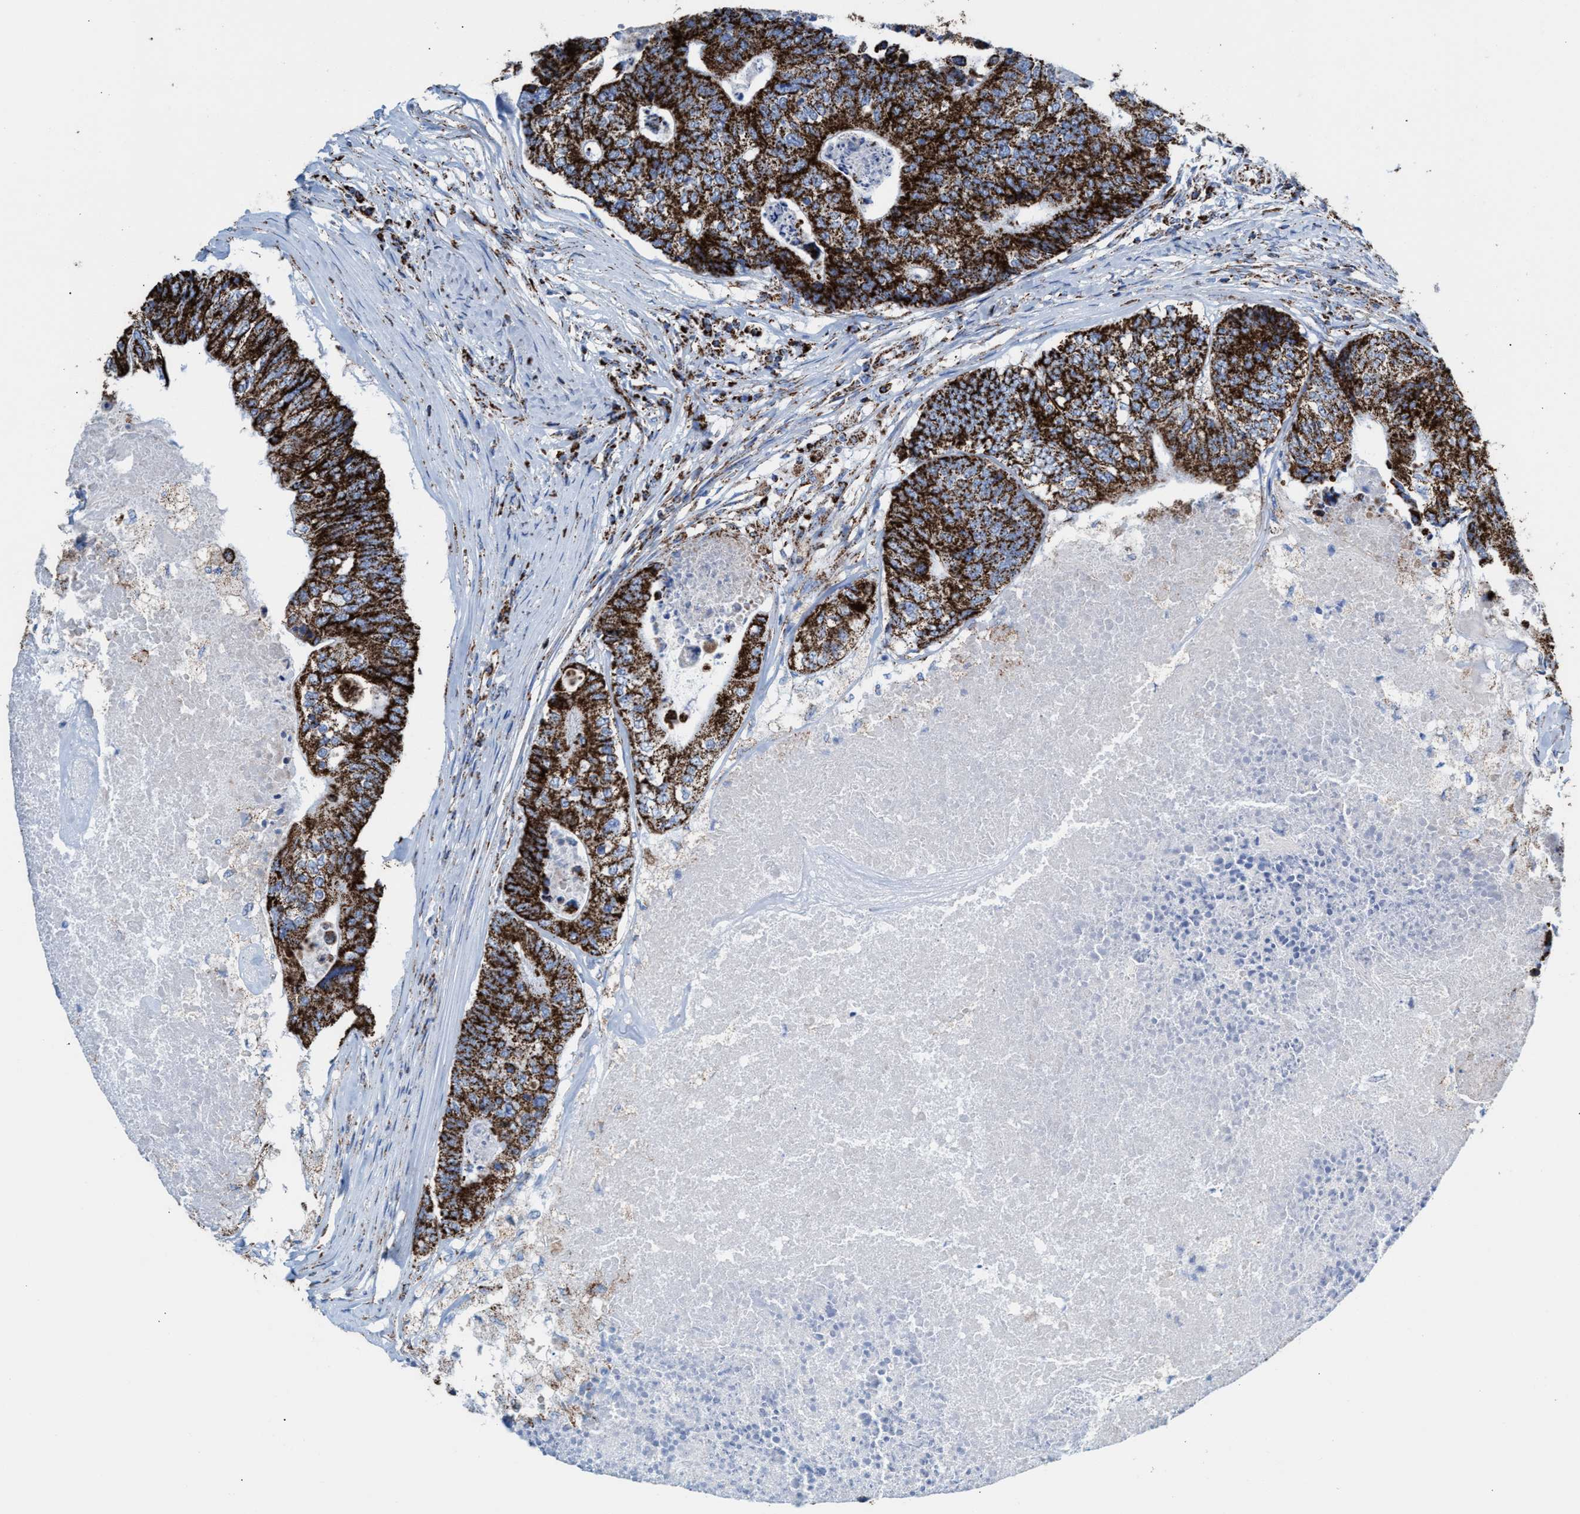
{"staining": {"intensity": "strong", "quantity": ">75%", "location": "cytoplasmic/membranous"}, "tissue": "colorectal cancer", "cell_type": "Tumor cells", "image_type": "cancer", "snomed": [{"axis": "morphology", "description": "Adenocarcinoma, NOS"}, {"axis": "topography", "description": "Colon"}], "caption": "Strong cytoplasmic/membranous expression for a protein is identified in about >75% of tumor cells of colorectal adenocarcinoma using IHC.", "gene": "ECHS1", "patient": {"sex": "female", "age": 67}}